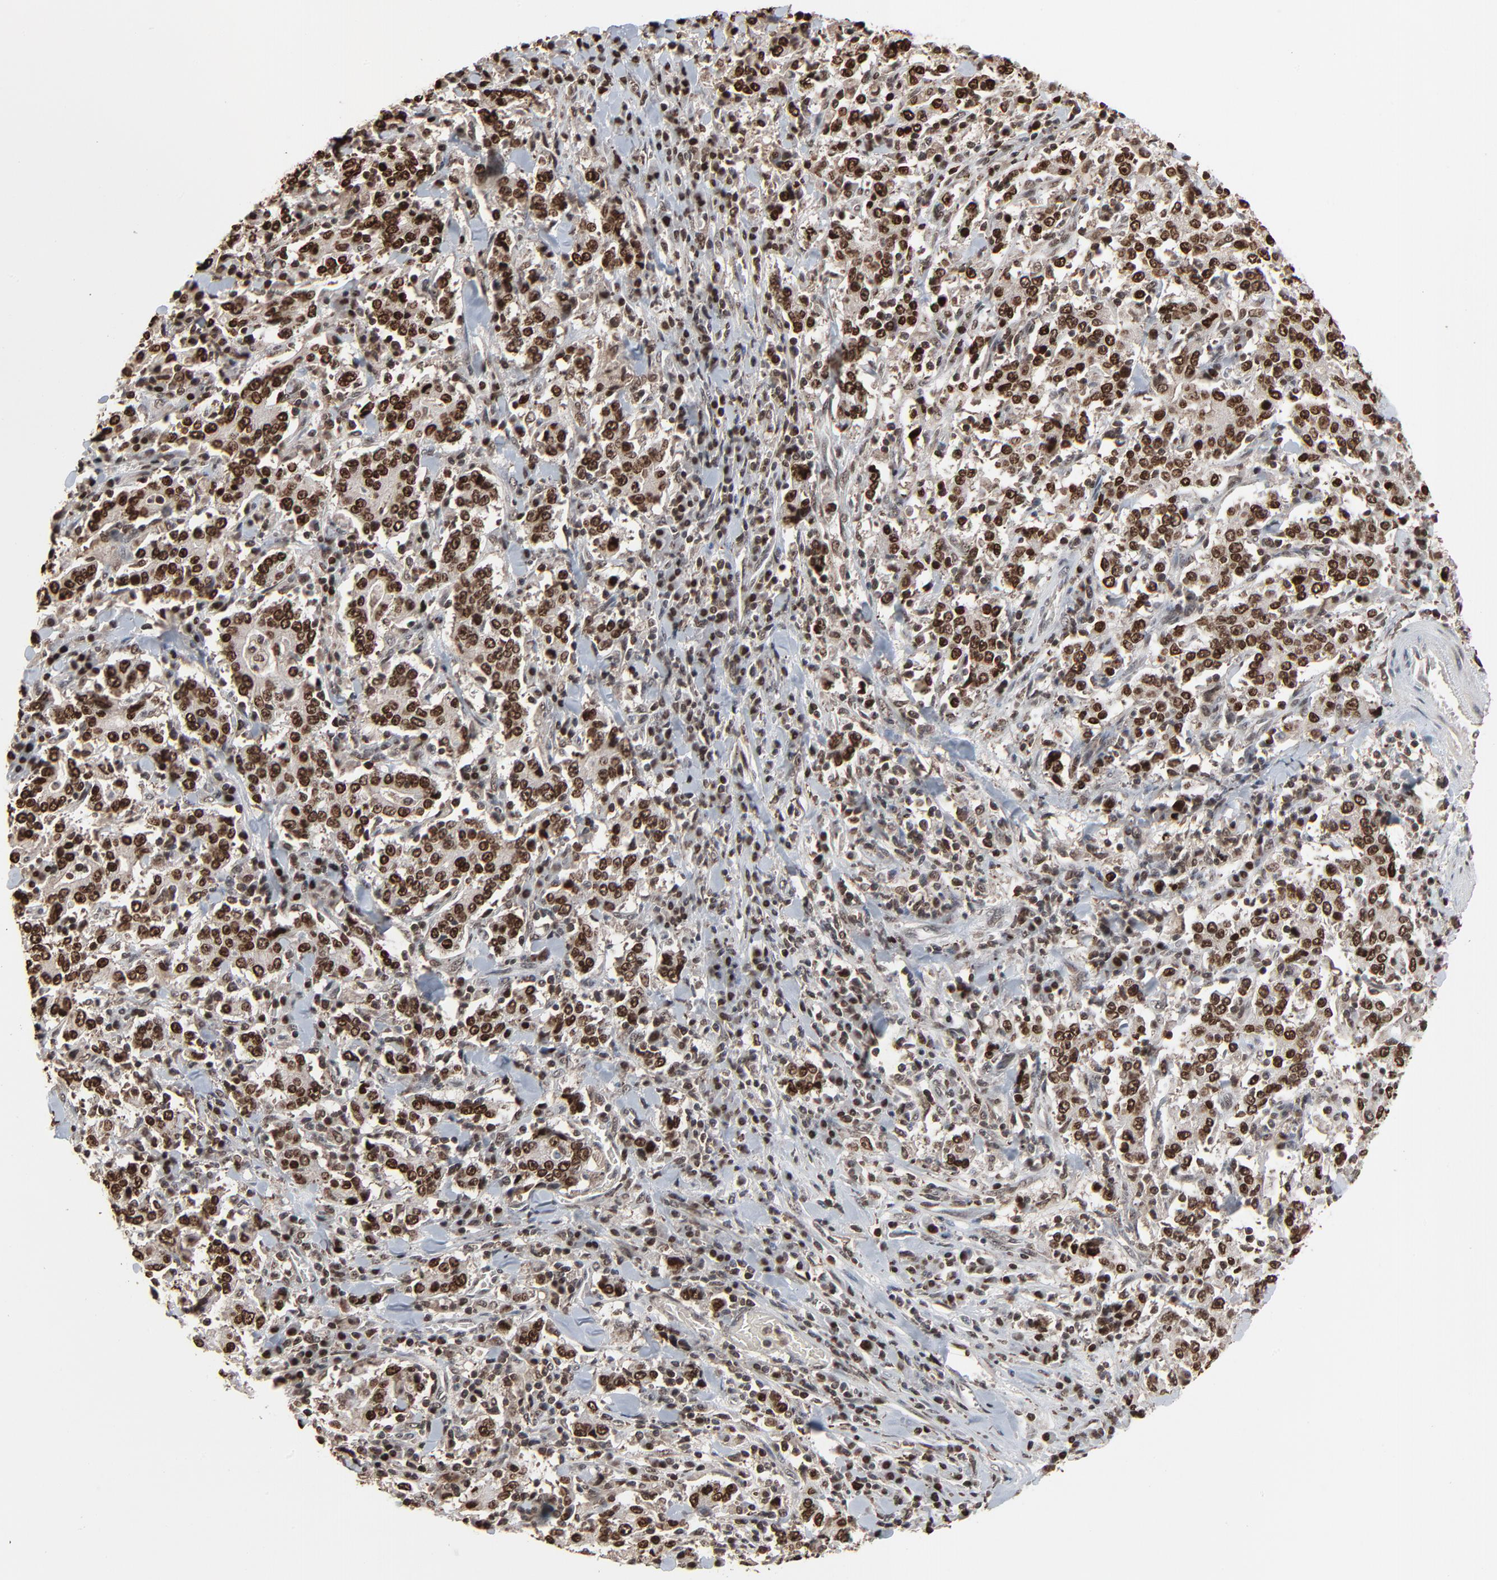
{"staining": {"intensity": "strong", "quantity": ">75%", "location": "nuclear"}, "tissue": "stomach cancer", "cell_type": "Tumor cells", "image_type": "cancer", "snomed": [{"axis": "morphology", "description": "Normal tissue, NOS"}, {"axis": "morphology", "description": "Adenocarcinoma, NOS"}, {"axis": "topography", "description": "Stomach, upper"}, {"axis": "topography", "description": "Stomach"}], "caption": "Protein staining displays strong nuclear positivity in about >75% of tumor cells in stomach cancer (adenocarcinoma). The staining was performed using DAB (3,3'-diaminobenzidine), with brown indicating positive protein expression. Nuclei are stained blue with hematoxylin.", "gene": "RPS6KA3", "patient": {"sex": "male", "age": 59}}